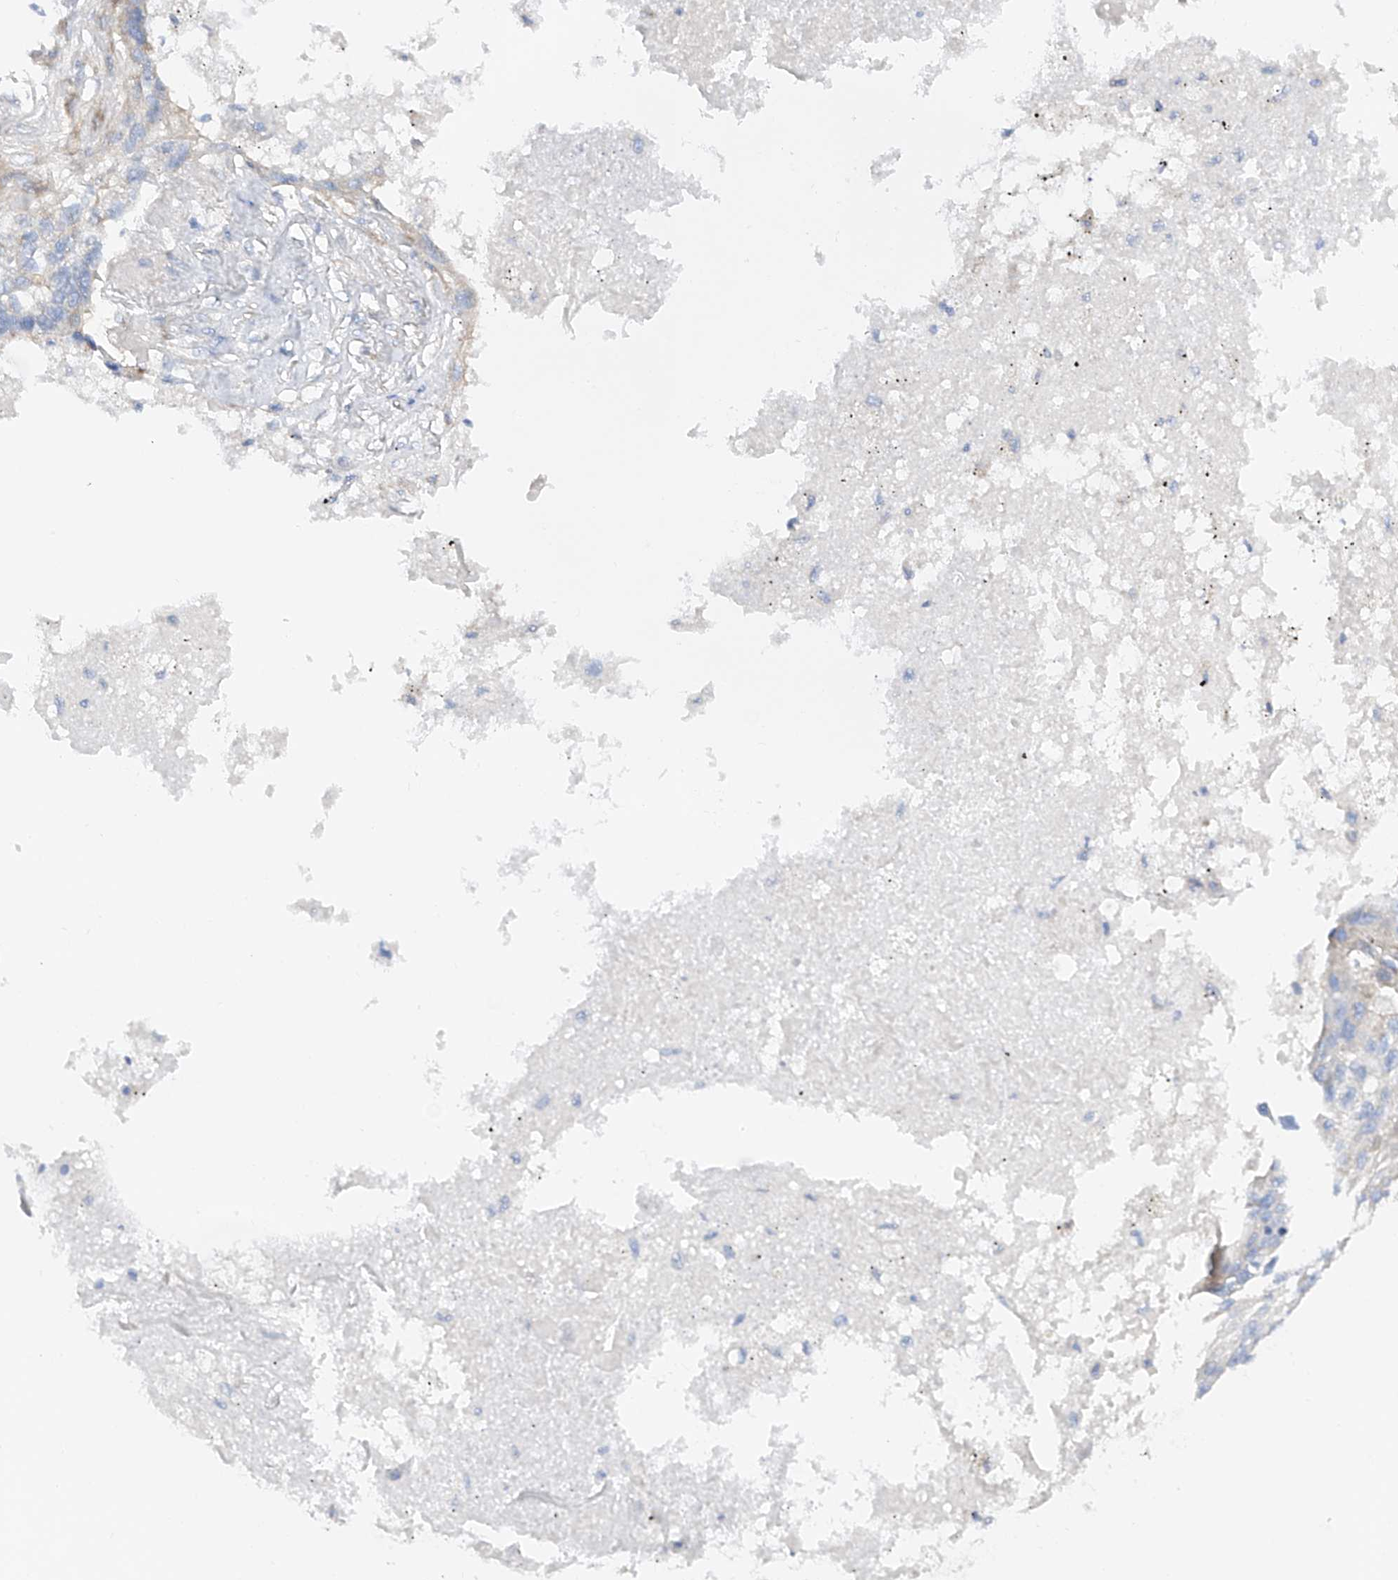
{"staining": {"intensity": "negative", "quantity": "none", "location": "none"}, "tissue": "lung cancer", "cell_type": "Tumor cells", "image_type": "cancer", "snomed": [{"axis": "morphology", "description": "Squamous cell carcinoma, NOS"}, {"axis": "topography", "description": "Lung"}], "caption": "Histopathology image shows no protein staining in tumor cells of squamous cell carcinoma (lung) tissue.", "gene": "LCA5", "patient": {"sex": "female", "age": 63}}